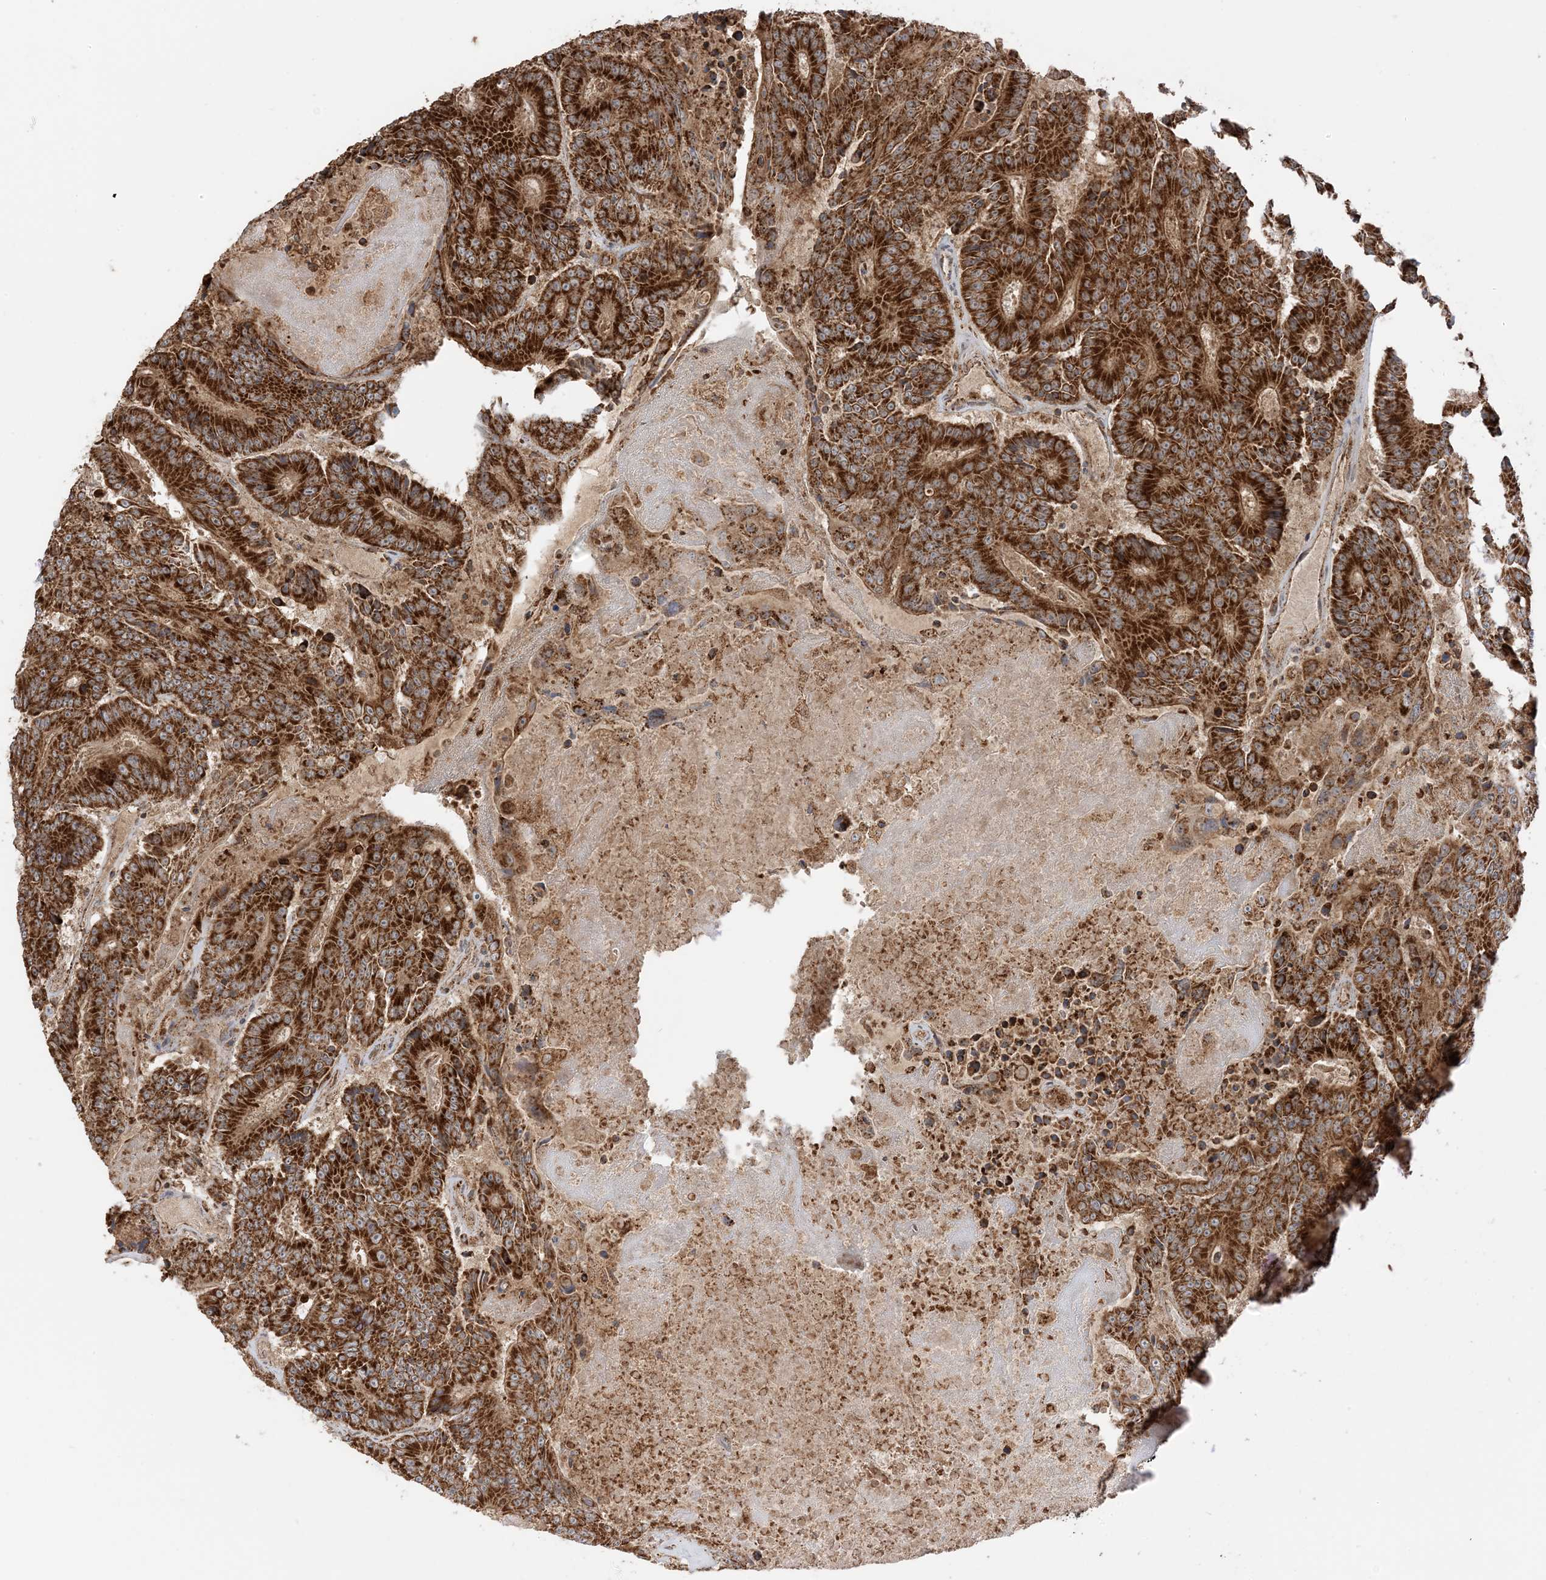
{"staining": {"intensity": "strong", "quantity": ">75%", "location": "cytoplasmic/membranous"}, "tissue": "colorectal cancer", "cell_type": "Tumor cells", "image_type": "cancer", "snomed": [{"axis": "morphology", "description": "Adenocarcinoma, NOS"}, {"axis": "topography", "description": "Colon"}], "caption": "Human colorectal cancer stained with a protein marker reveals strong staining in tumor cells.", "gene": "N4BP3", "patient": {"sex": "male", "age": 83}}